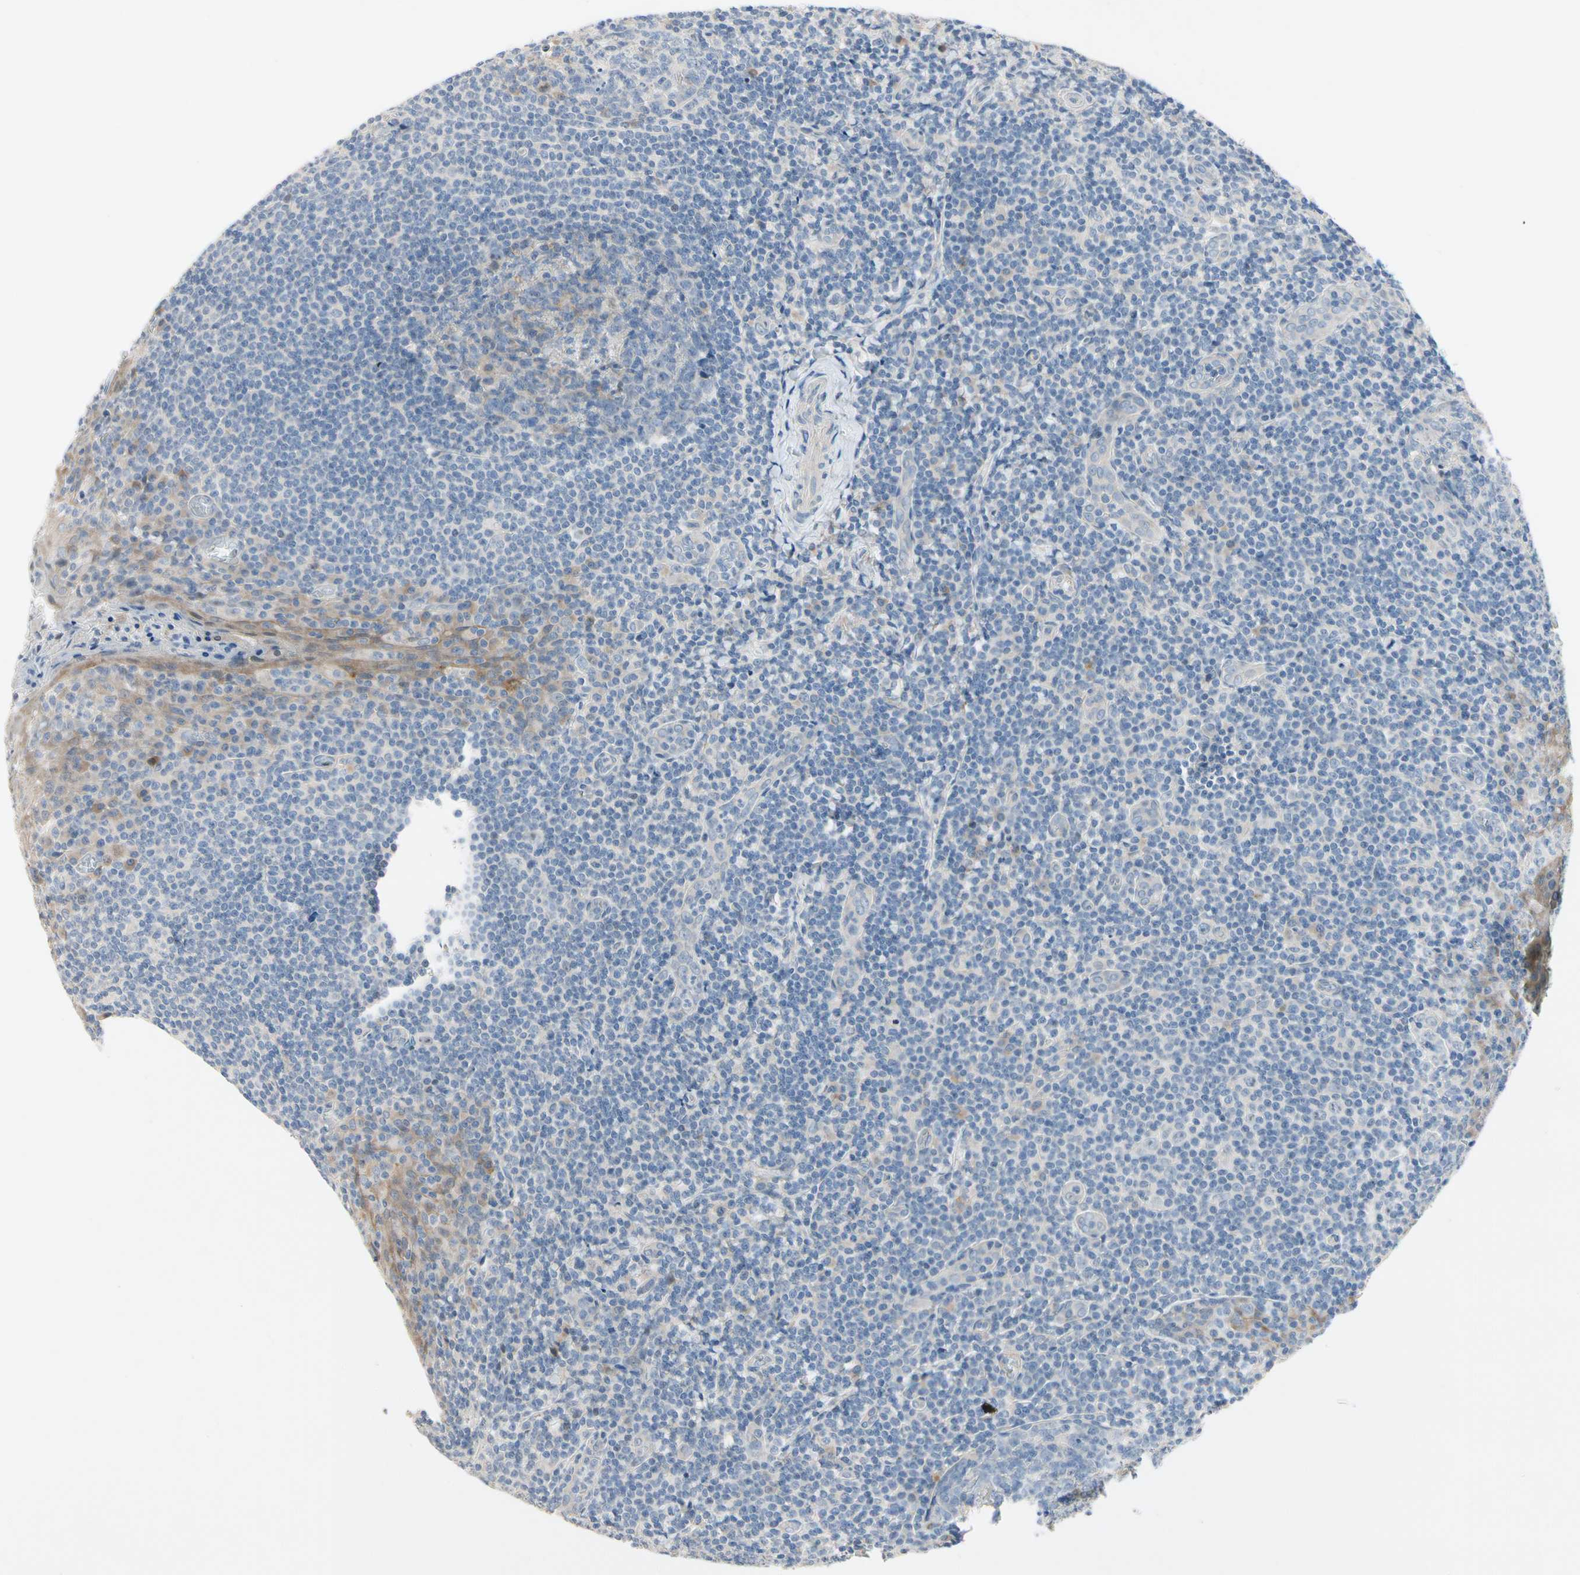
{"staining": {"intensity": "negative", "quantity": "none", "location": "none"}, "tissue": "tonsil", "cell_type": "Germinal center cells", "image_type": "normal", "snomed": [{"axis": "morphology", "description": "Normal tissue, NOS"}, {"axis": "topography", "description": "Tonsil"}], "caption": "This is an immunohistochemistry micrograph of unremarkable human tonsil. There is no staining in germinal center cells.", "gene": "GAS6", "patient": {"sex": "male", "age": 31}}